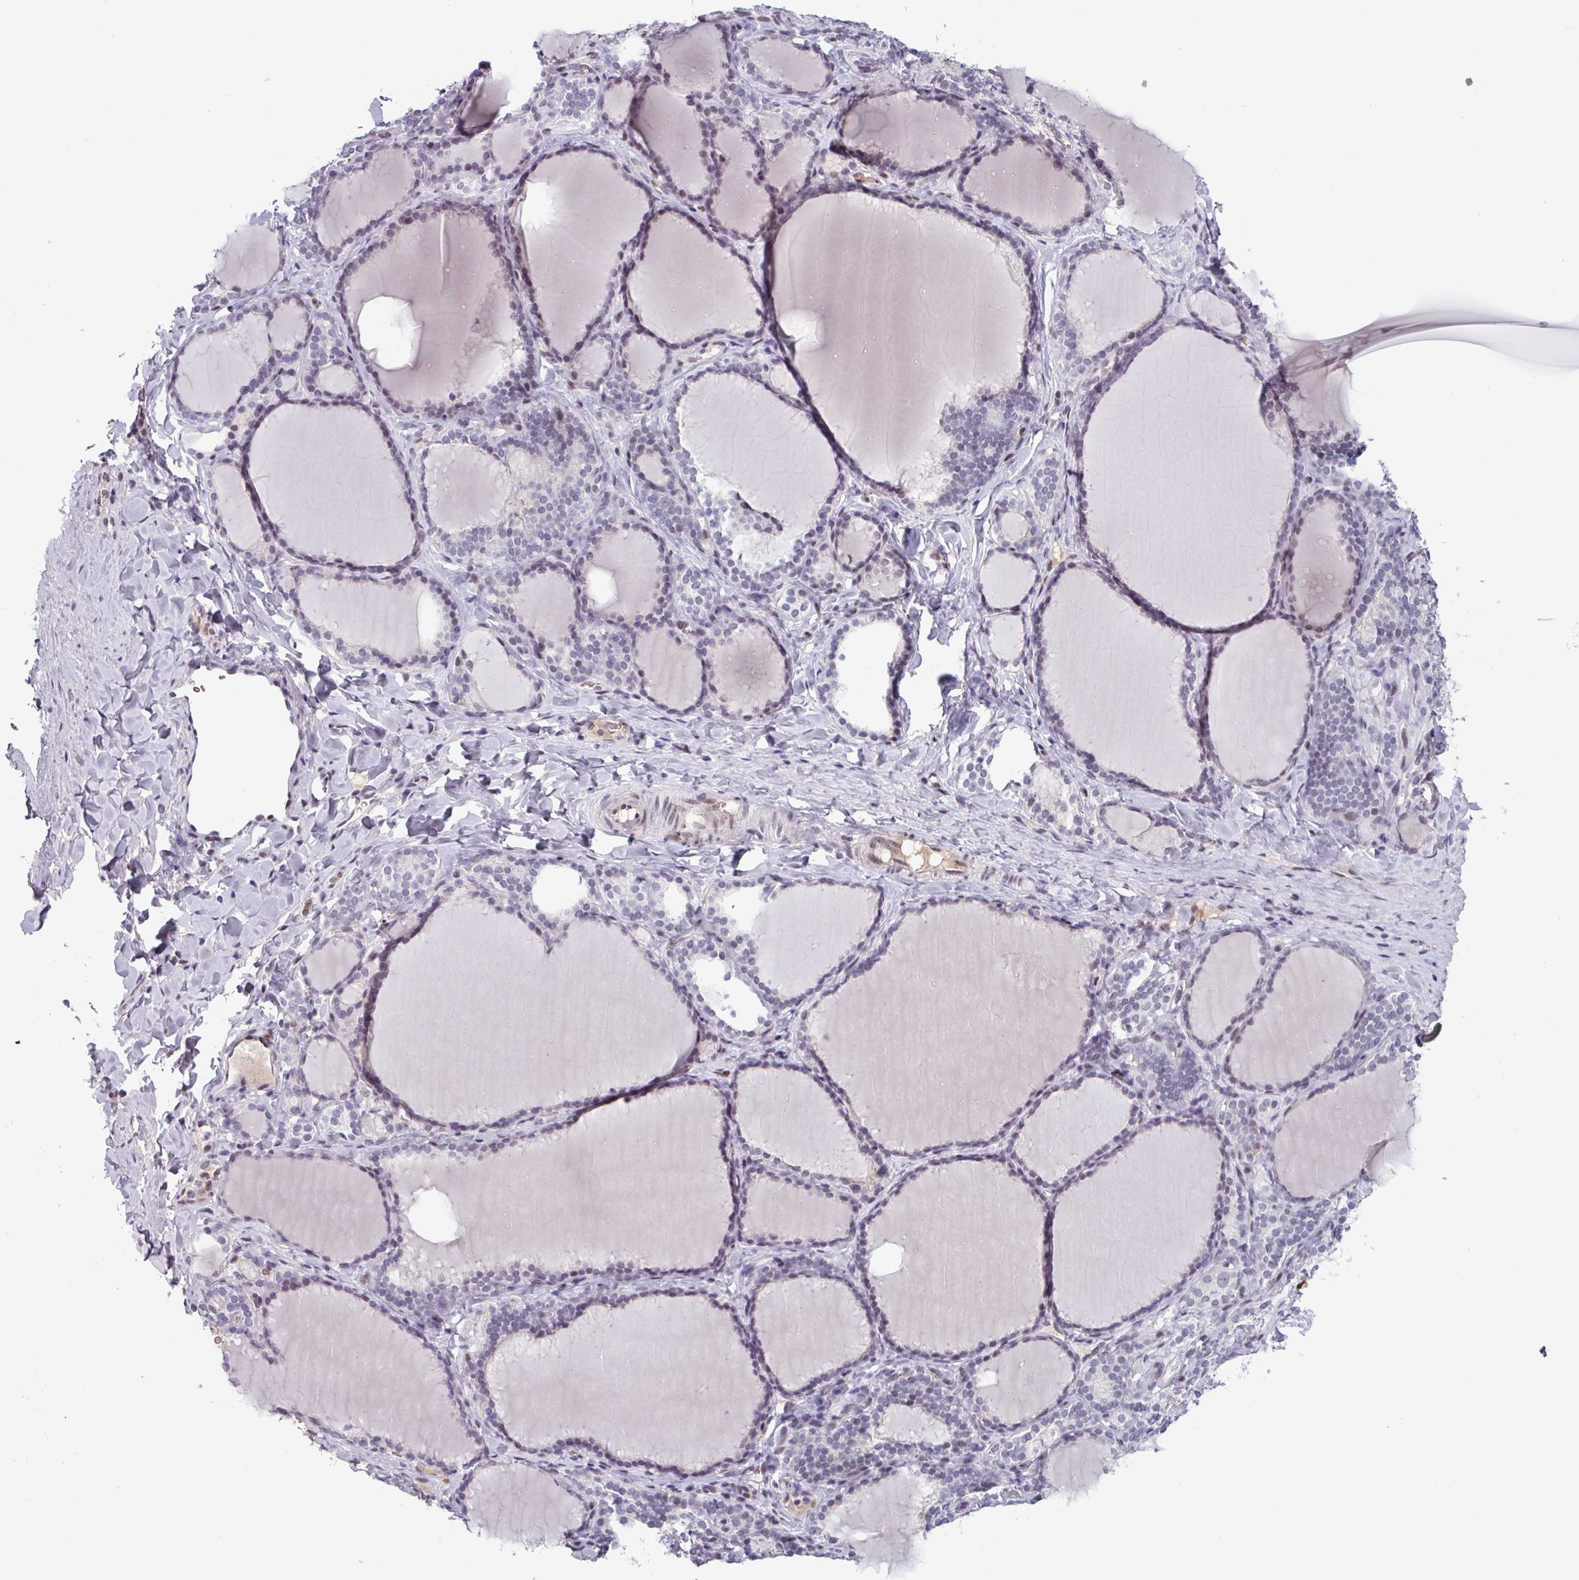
{"staining": {"intensity": "negative", "quantity": "none", "location": "none"}, "tissue": "thyroid gland", "cell_type": "Glandular cells", "image_type": "normal", "snomed": [{"axis": "morphology", "description": "Normal tissue, NOS"}, {"axis": "topography", "description": "Thyroid gland"}], "caption": "DAB (3,3'-diaminobenzidine) immunohistochemical staining of benign thyroid gland exhibits no significant positivity in glandular cells. (IHC, brightfield microscopy, high magnification).", "gene": "ZNF575", "patient": {"sex": "female", "age": 31}}